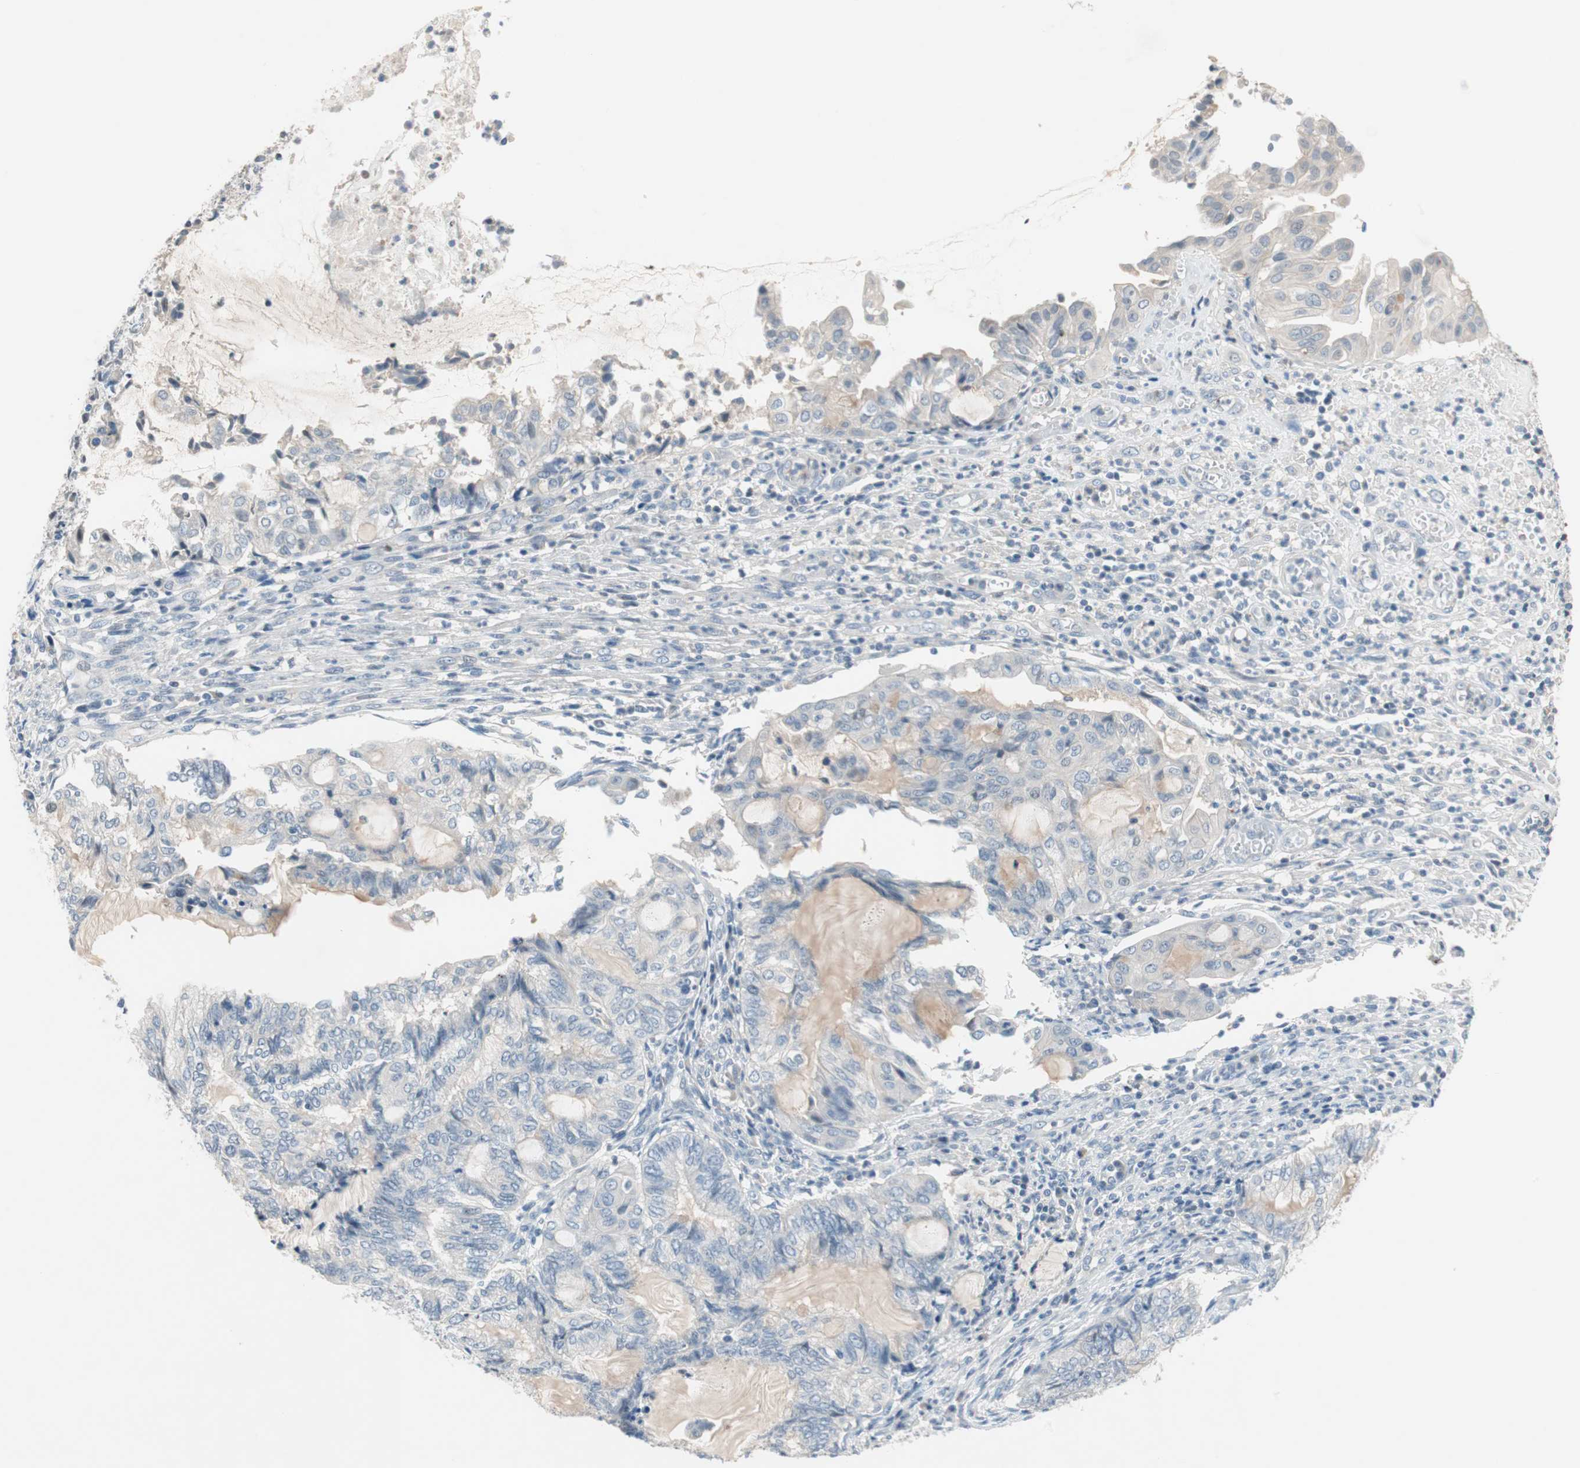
{"staining": {"intensity": "negative", "quantity": "none", "location": "none"}, "tissue": "endometrial cancer", "cell_type": "Tumor cells", "image_type": "cancer", "snomed": [{"axis": "morphology", "description": "Adenocarcinoma, NOS"}, {"axis": "topography", "description": "Uterus"}, {"axis": "topography", "description": "Endometrium"}], "caption": "Immunohistochemistry histopathology image of neoplastic tissue: human endometrial adenocarcinoma stained with DAB (3,3'-diaminobenzidine) demonstrates no significant protein expression in tumor cells. (DAB immunohistochemistry (IHC), high magnification).", "gene": "PDZK1", "patient": {"sex": "female", "age": 70}}